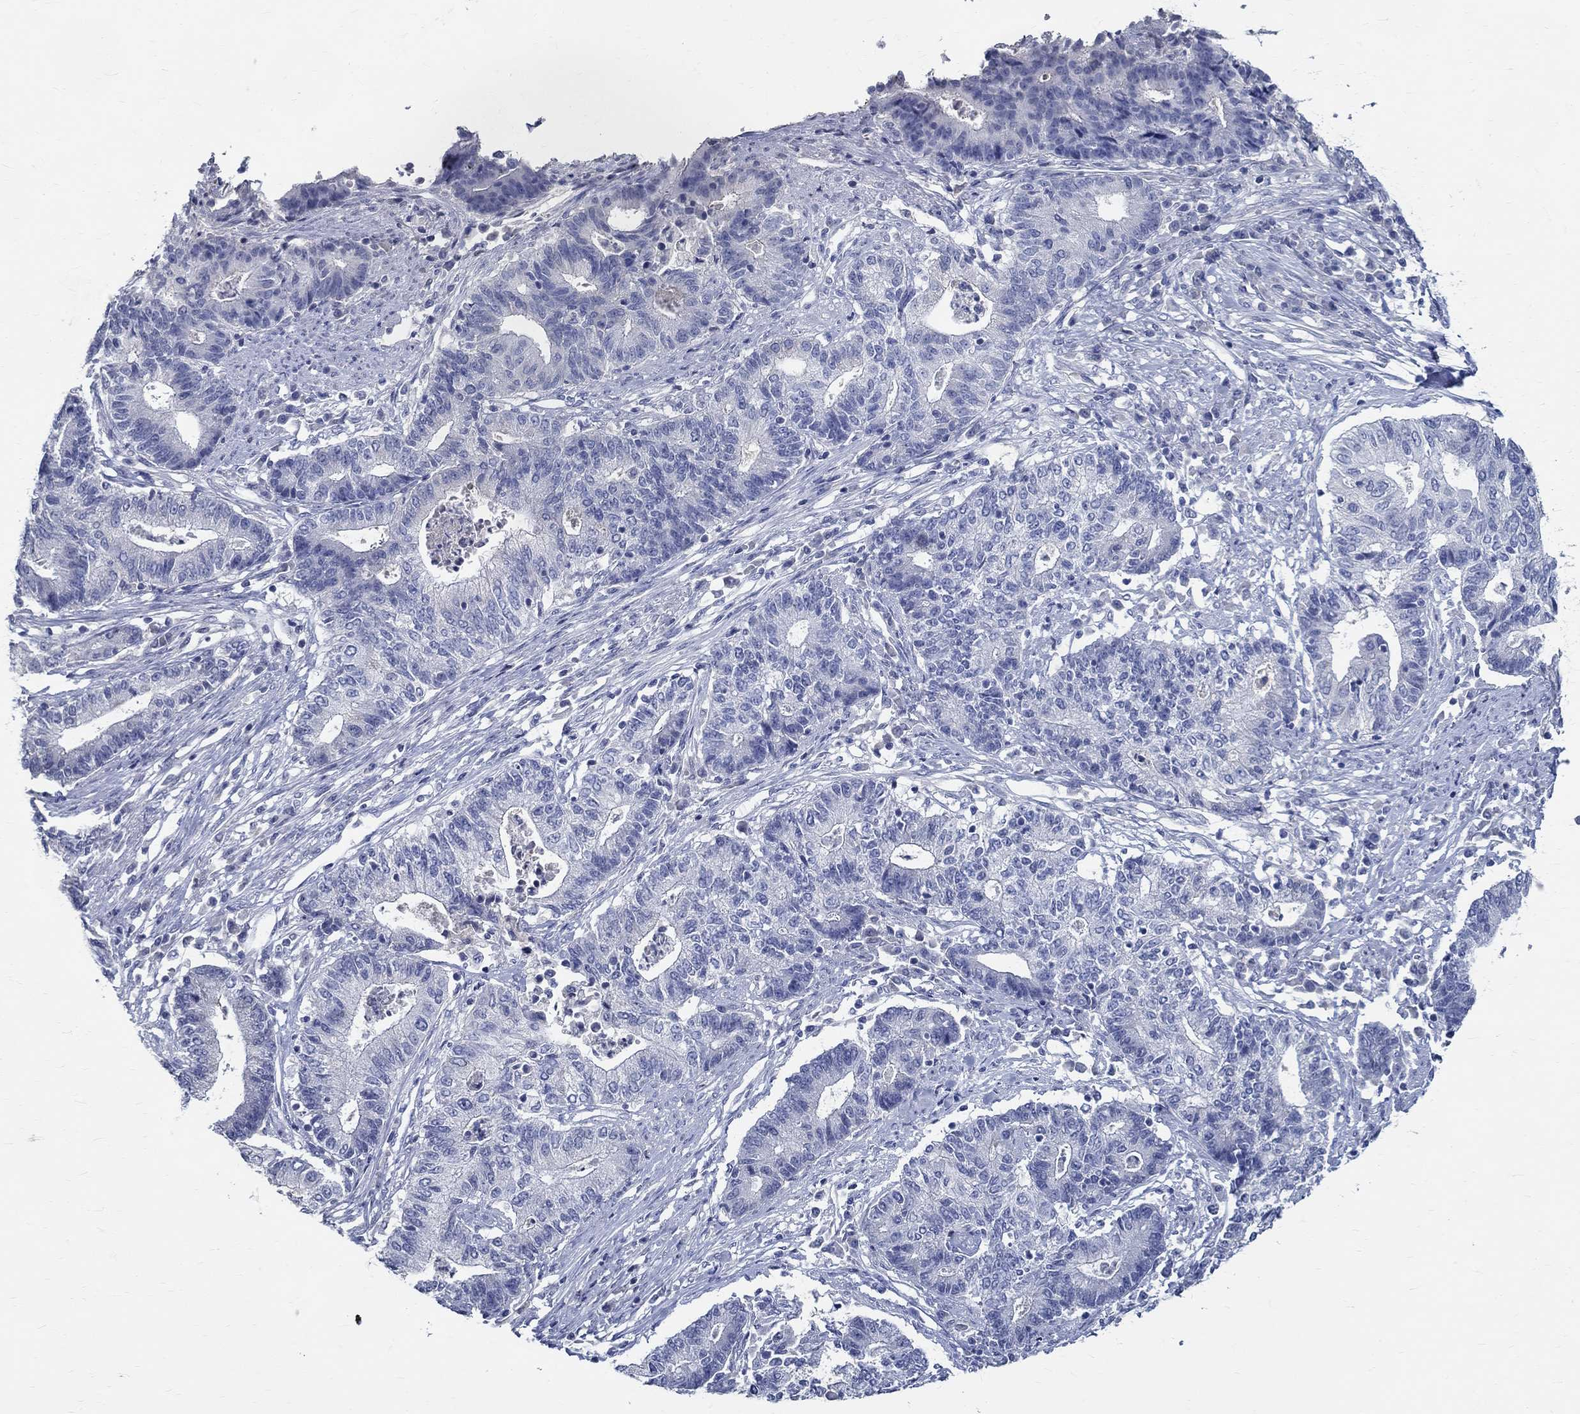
{"staining": {"intensity": "negative", "quantity": "none", "location": "none"}, "tissue": "endometrial cancer", "cell_type": "Tumor cells", "image_type": "cancer", "snomed": [{"axis": "morphology", "description": "Adenocarcinoma, NOS"}, {"axis": "topography", "description": "Uterus"}, {"axis": "topography", "description": "Endometrium"}], "caption": "Immunohistochemistry (IHC) micrograph of neoplastic tissue: human endometrial adenocarcinoma stained with DAB reveals no significant protein positivity in tumor cells.", "gene": "CETN1", "patient": {"sex": "female", "age": 54}}